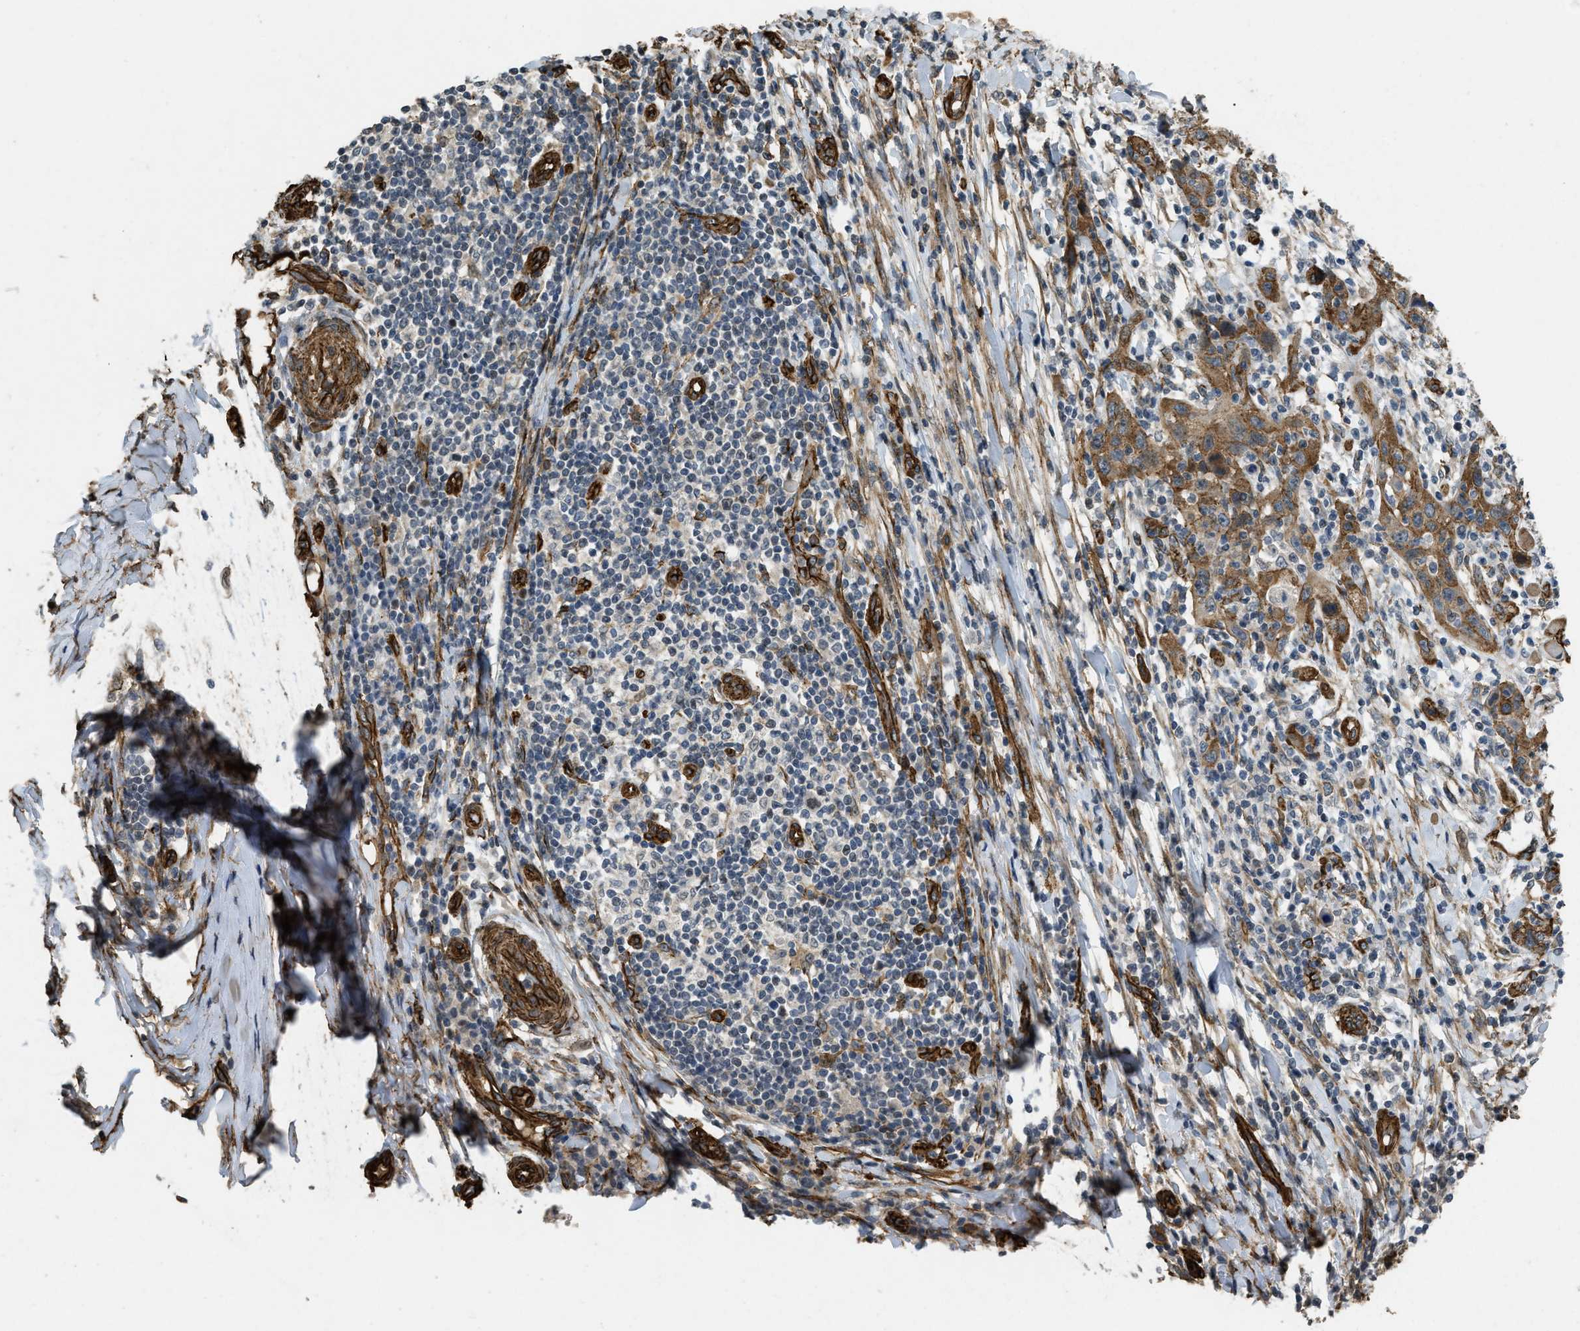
{"staining": {"intensity": "moderate", "quantity": ">75%", "location": "cytoplasmic/membranous"}, "tissue": "skin cancer", "cell_type": "Tumor cells", "image_type": "cancer", "snomed": [{"axis": "morphology", "description": "Squamous cell carcinoma, NOS"}, {"axis": "topography", "description": "Skin"}], "caption": "A histopathology image of human skin cancer (squamous cell carcinoma) stained for a protein displays moderate cytoplasmic/membranous brown staining in tumor cells.", "gene": "NMB", "patient": {"sex": "female", "age": 88}}